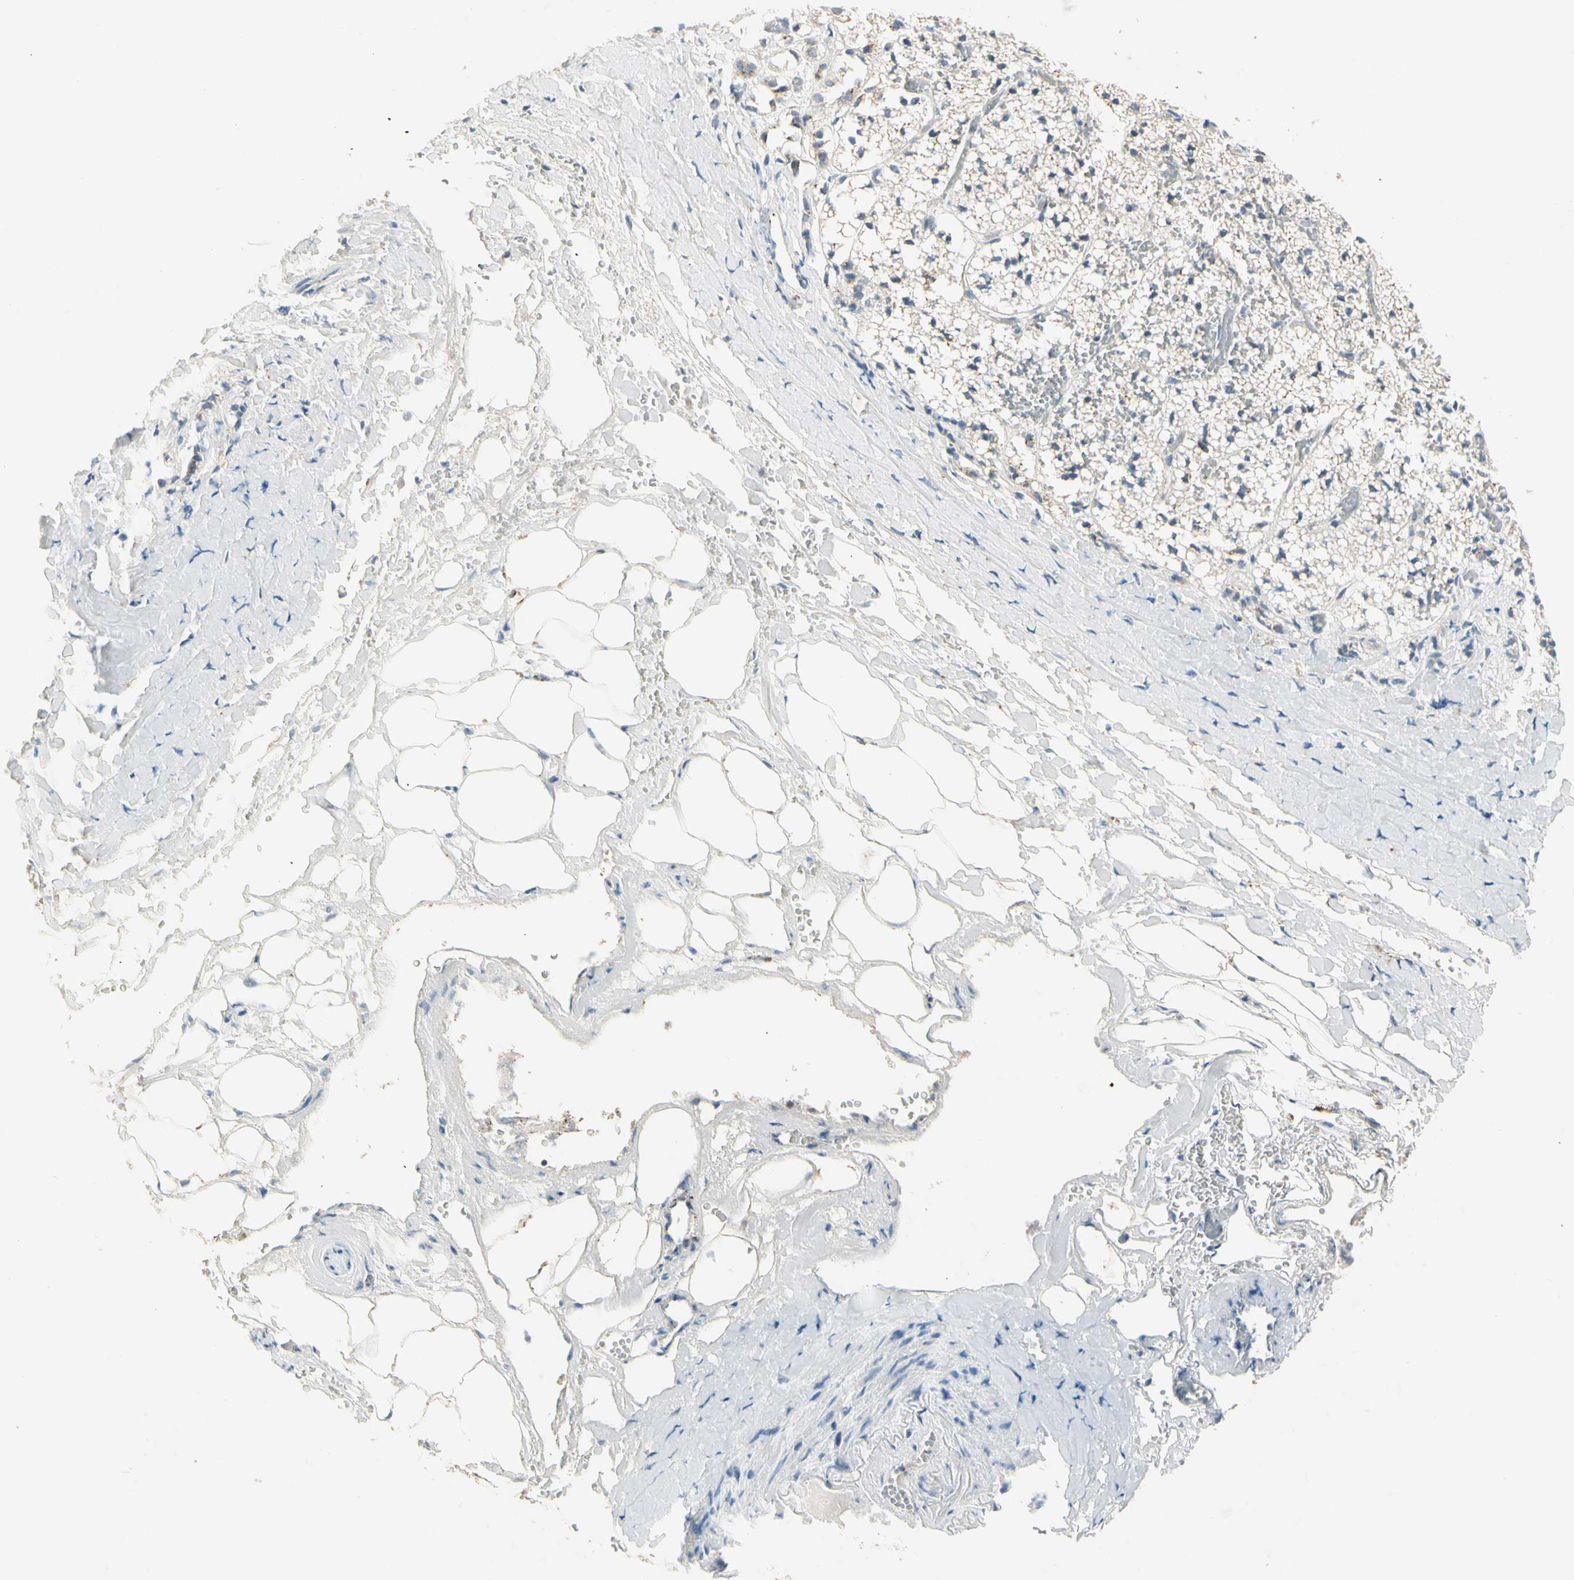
{"staining": {"intensity": "weak", "quantity": "<25%", "location": "cytoplasmic/membranous"}, "tissue": "adrenal gland", "cell_type": "Glandular cells", "image_type": "normal", "snomed": [{"axis": "morphology", "description": "Normal tissue, NOS"}, {"axis": "topography", "description": "Adrenal gland"}], "caption": "A high-resolution histopathology image shows IHC staining of unremarkable adrenal gland, which shows no significant staining in glandular cells.", "gene": "MANSC1", "patient": {"sex": "male", "age": 53}}